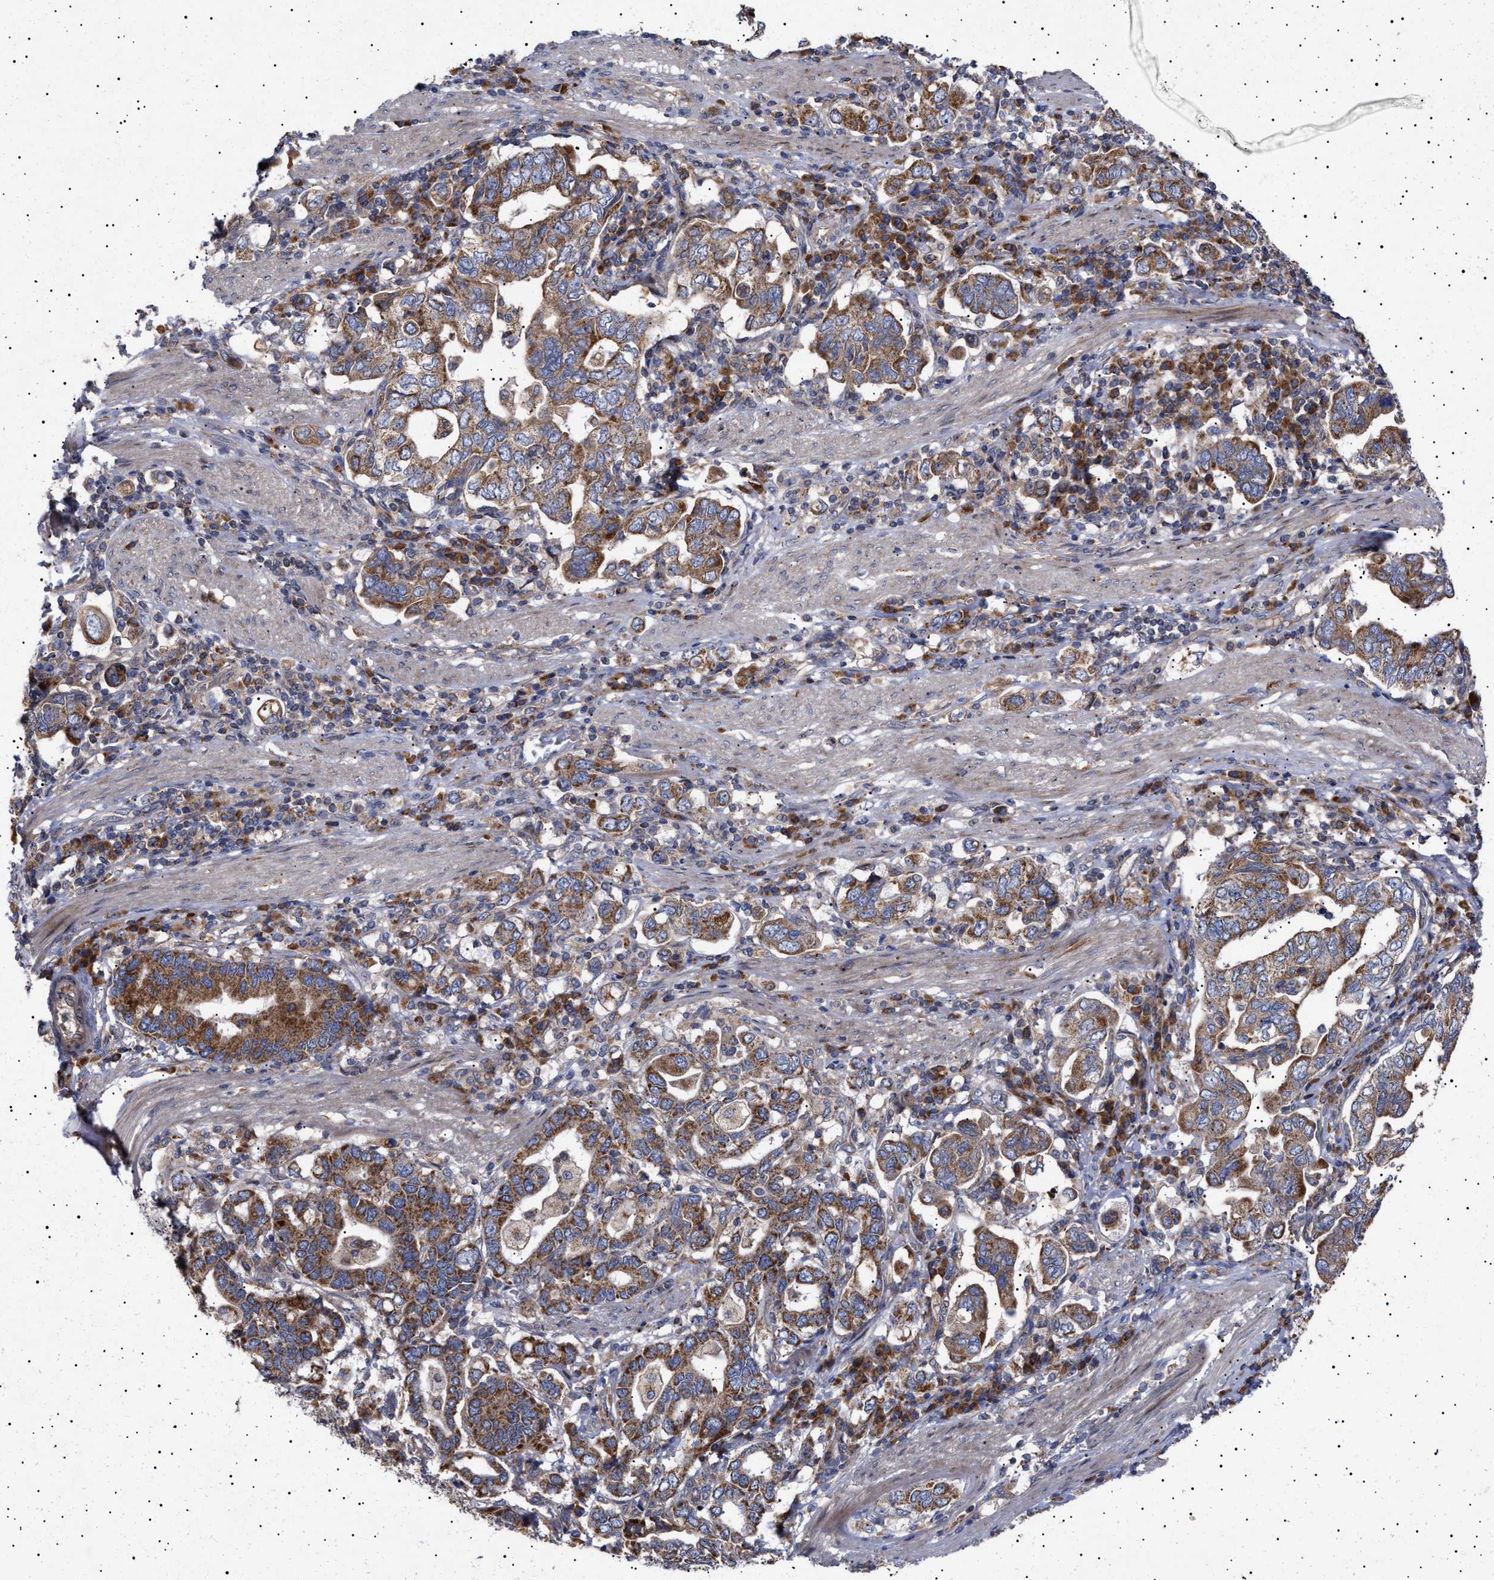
{"staining": {"intensity": "strong", "quantity": ">75%", "location": "cytoplasmic/membranous"}, "tissue": "stomach cancer", "cell_type": "Tumor cells", "image_type": "cancer", "snomed": [{"axis": "morphology", "description": "Adenocarcinoma, NOS"}, {"axis": "topography", "description": "Stomach, upper"}], "caption": "High-power microscopy captured an IHC image of stomach cancer, revealing strong cytoplasmic/membranous expression in about >75% of tumor cells.", "gene": "MRPL10", "patient": {"sex": "male", "age": 62}}